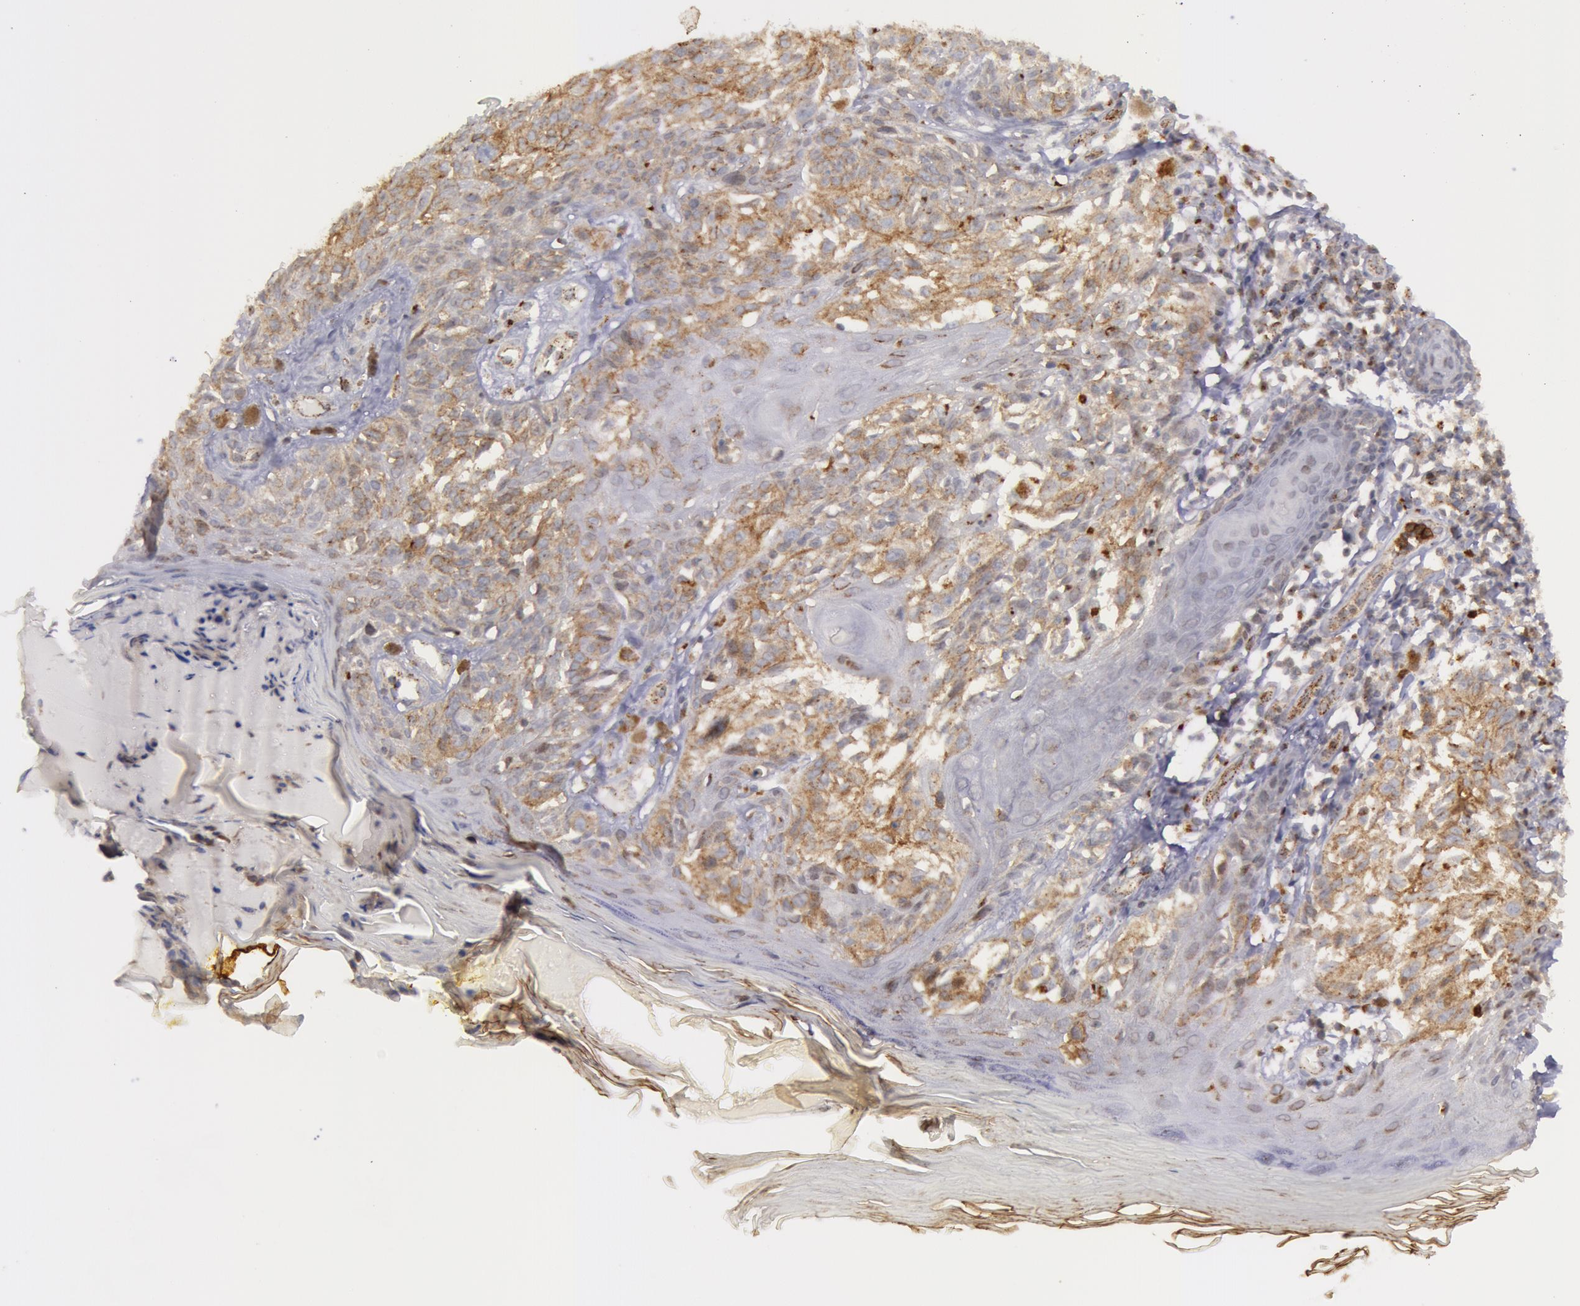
{"staining": {"intensity": "moderate", "quantity": ">75%", "location": "cytoplasmic/membranous"}, "tissue": "melanoma", "cell_type": "Tumor cells", "image_type": "cancer", "snomed": [{"axis": "morphology", "description": "Malignant melanoma, NOS"}, {"axis": "topography", "description": "Skin"}], "caption": "This is a micrograph of immunohistochemistry (IHC) staining of malignant melanoma, which shows moderate expression in the cytoplasmic/membranous of tumor cells.", "gene": "FLOT2", "patient": {"sex": "female", "age": 77}}